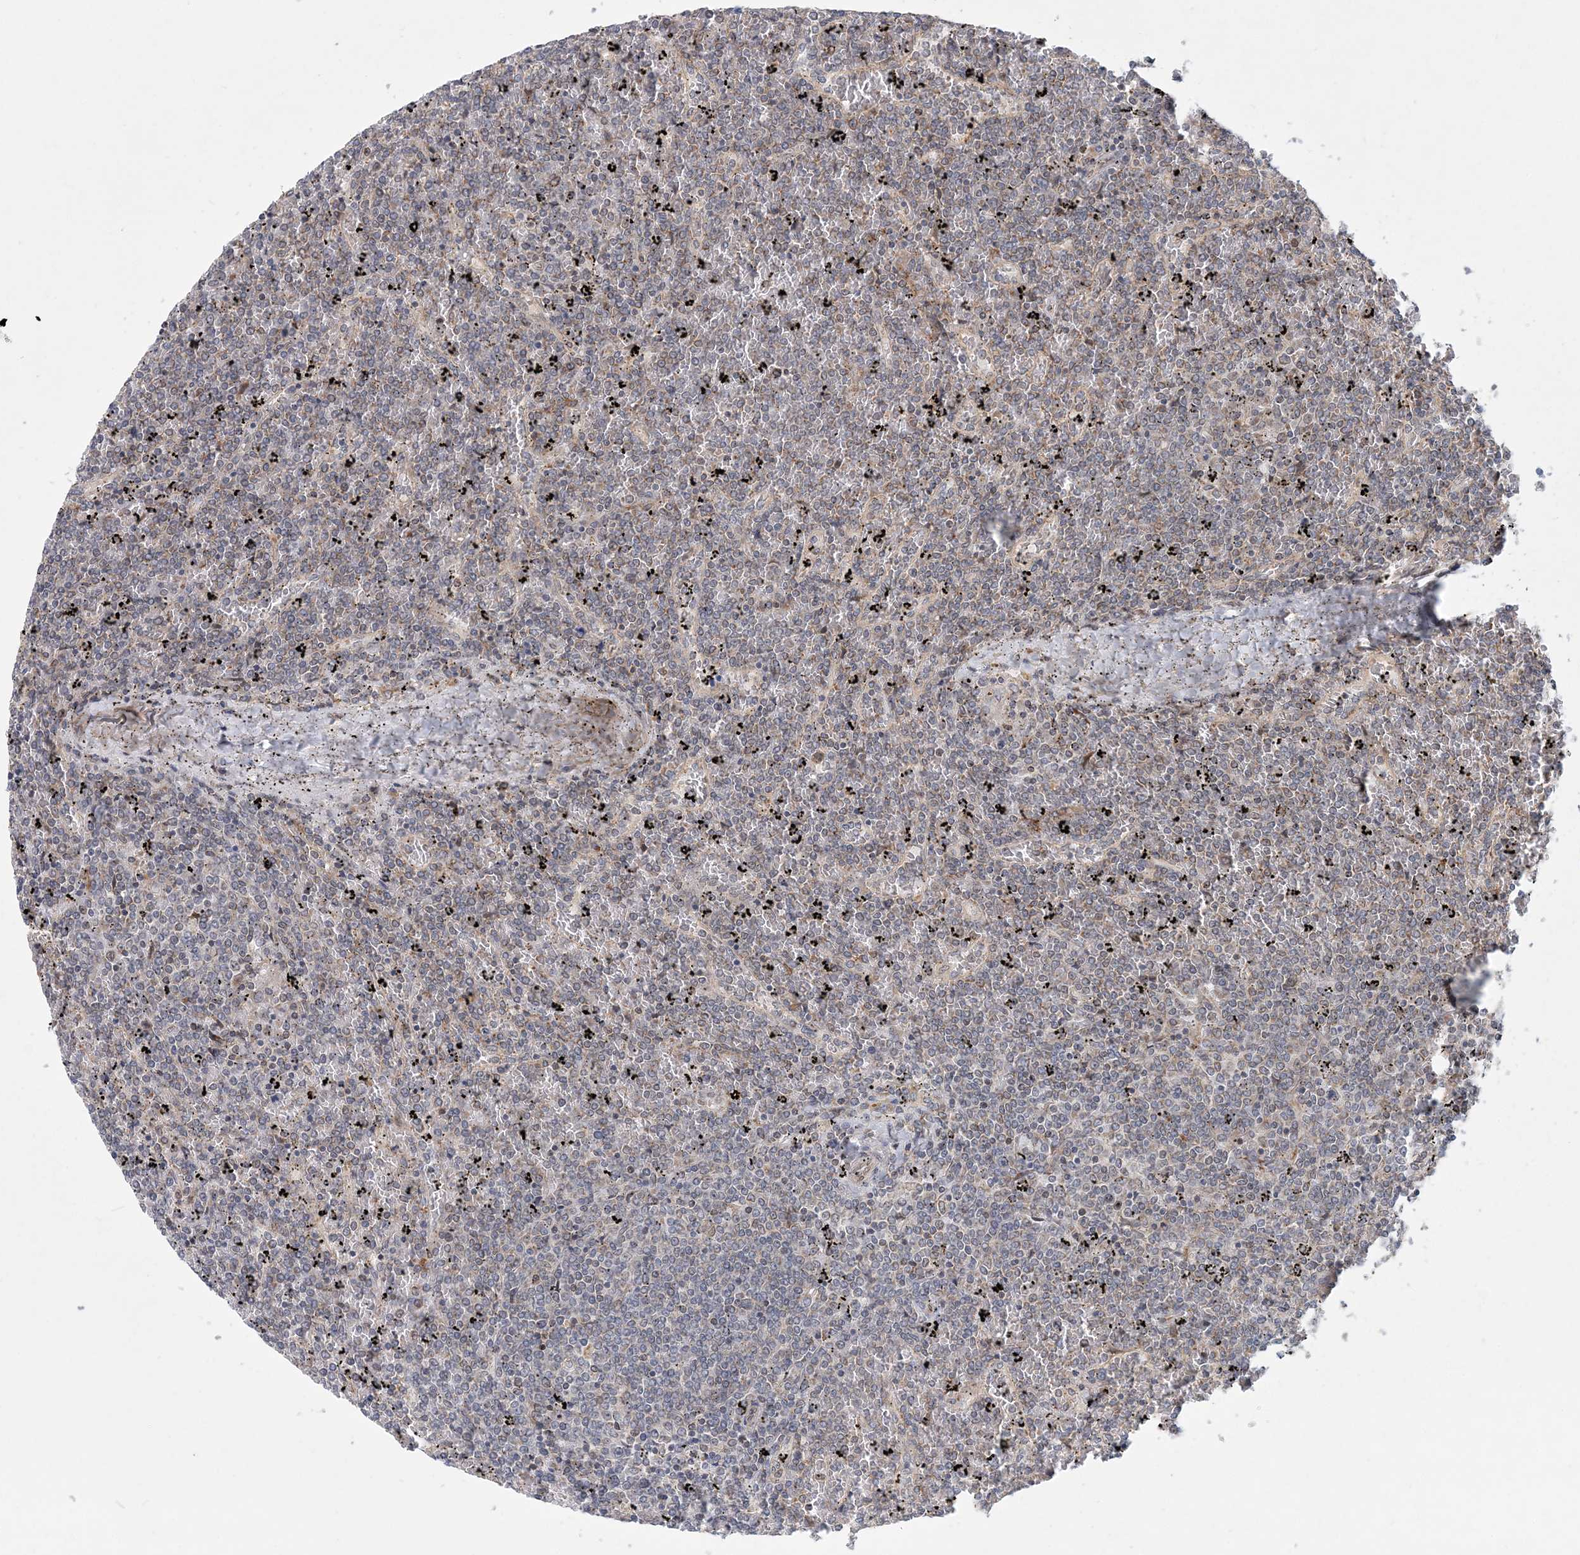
{"staining": {"intensity": "negative", "quantity": "none", "location": "none"}, "tissue": "lymphoma", "cell_type": "Tumor cells", "image_type": "cancer", "snomed": [{"axis": "morphology", "description": "Malignant lymphoma, non-Hodgkin's type, Low grade"}, {"axis": "topography", "description": "Spleen"}], "caption": "Immunohistochemistry of human lymphoma displays no expression in tumor cells. Nuclei are stained in blue.", "gene": "PCYOX1L", "patient": {"sex": "female", "age": 19}}